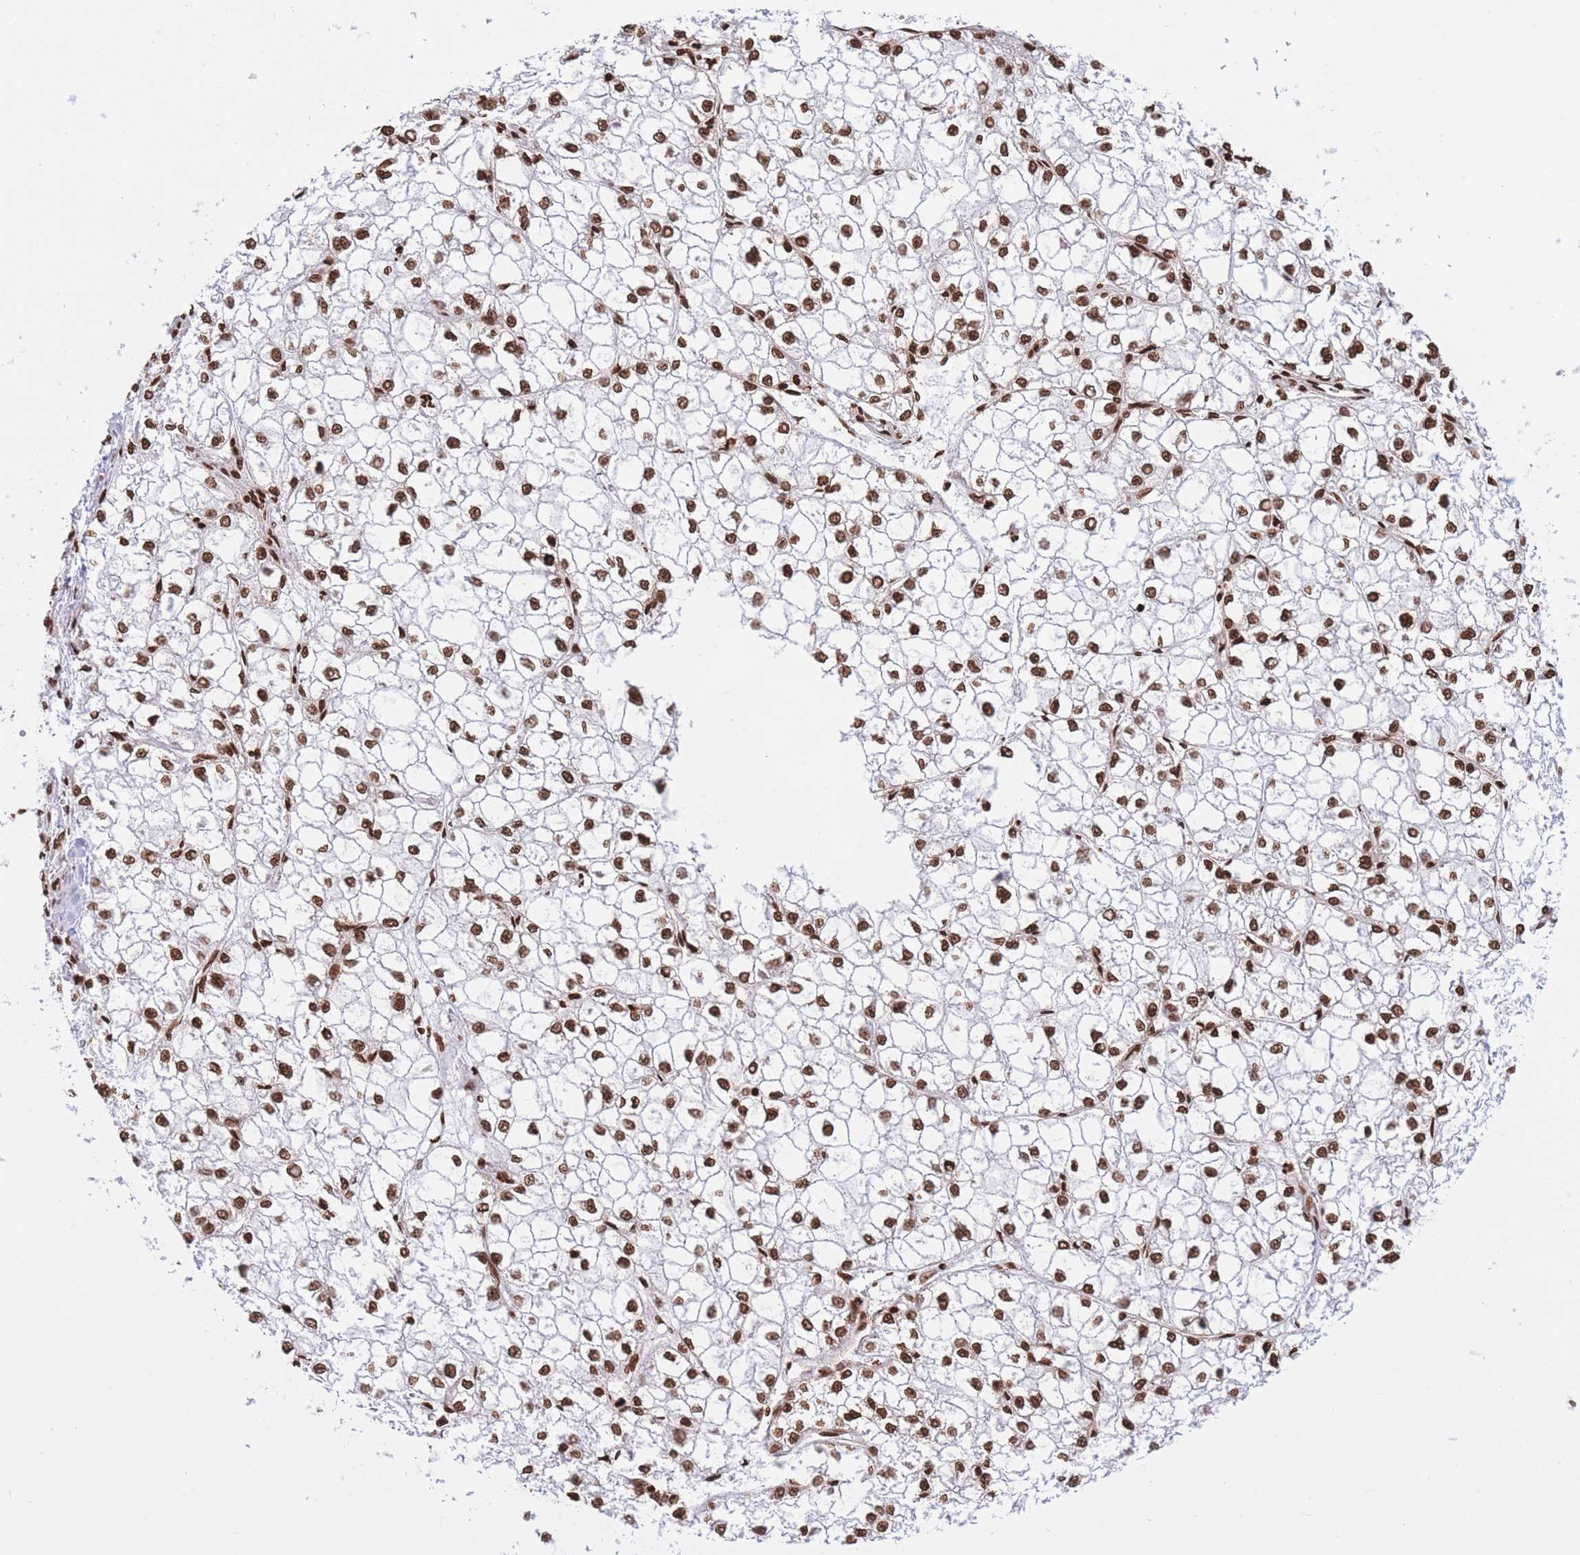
{"staining": {"intensity": "strong", "quantity": ">75%", "location": "nuclear"}, "tissue": "liver cancer", "cell_type": "Tumor cells", "image_type": "cancer", "snomed": [{"axis": "morphology", "description": "Carcinoma, Hepatocellular, NOS"}, {"axis": "topography", "description": "Liver"}], "caption": "Liver cancer stained for a protein (brown) demonstrates strong nuclear positive positivity in approximately >75% of tumor cells.", "gene": "H2BC11", "patient": {"sex": "female", "age": 43}}